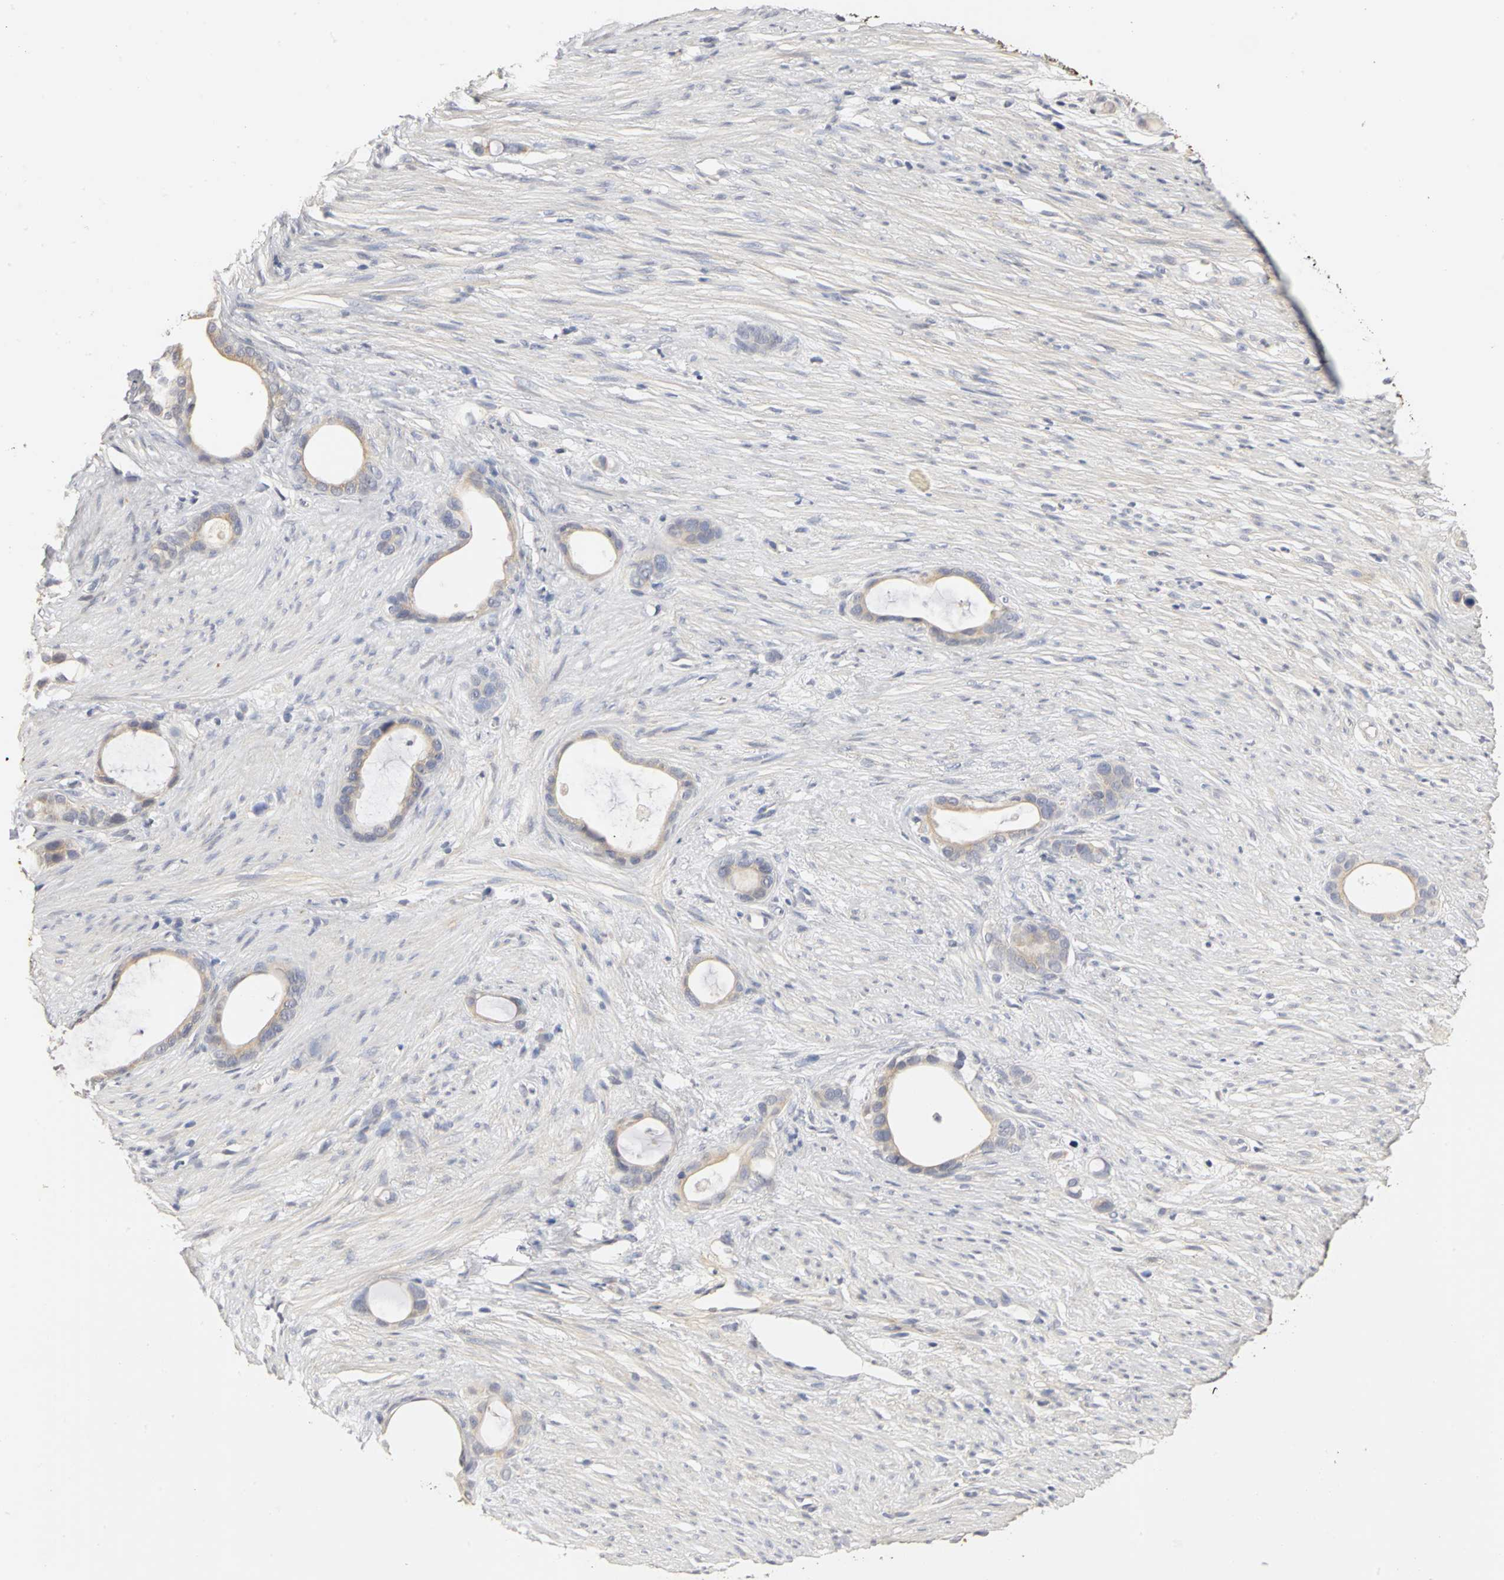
{"staining": {"intensity": "weak", "quantity": ">75%", "location": "cytoplasmic/membranous"}, "tissue": "stomach cancer", "cell_type": "Tumor cells", "image_type": "cancer", "snomed": [{"axis": "morphology", "description": "Adenocarcinoma, NOS"}, {"axis": "topography", "description": "Stomach"}], "caption": "Immunohistochemistry staining of stomach adenocarcinoma, which reveals low levels of weak cytoplasmic/membranous expression in approximately >75% of tumor cells indicating weak cytoplasmic/membranous protein positivity. The staining was performed using DAB (3,3'-diaminobenzidine) (brown) for protein detection and nuclei were counterstained in hematoxylin (blue).", "gene": "PGR", "patient": {"sex": "female", "age": 75}}